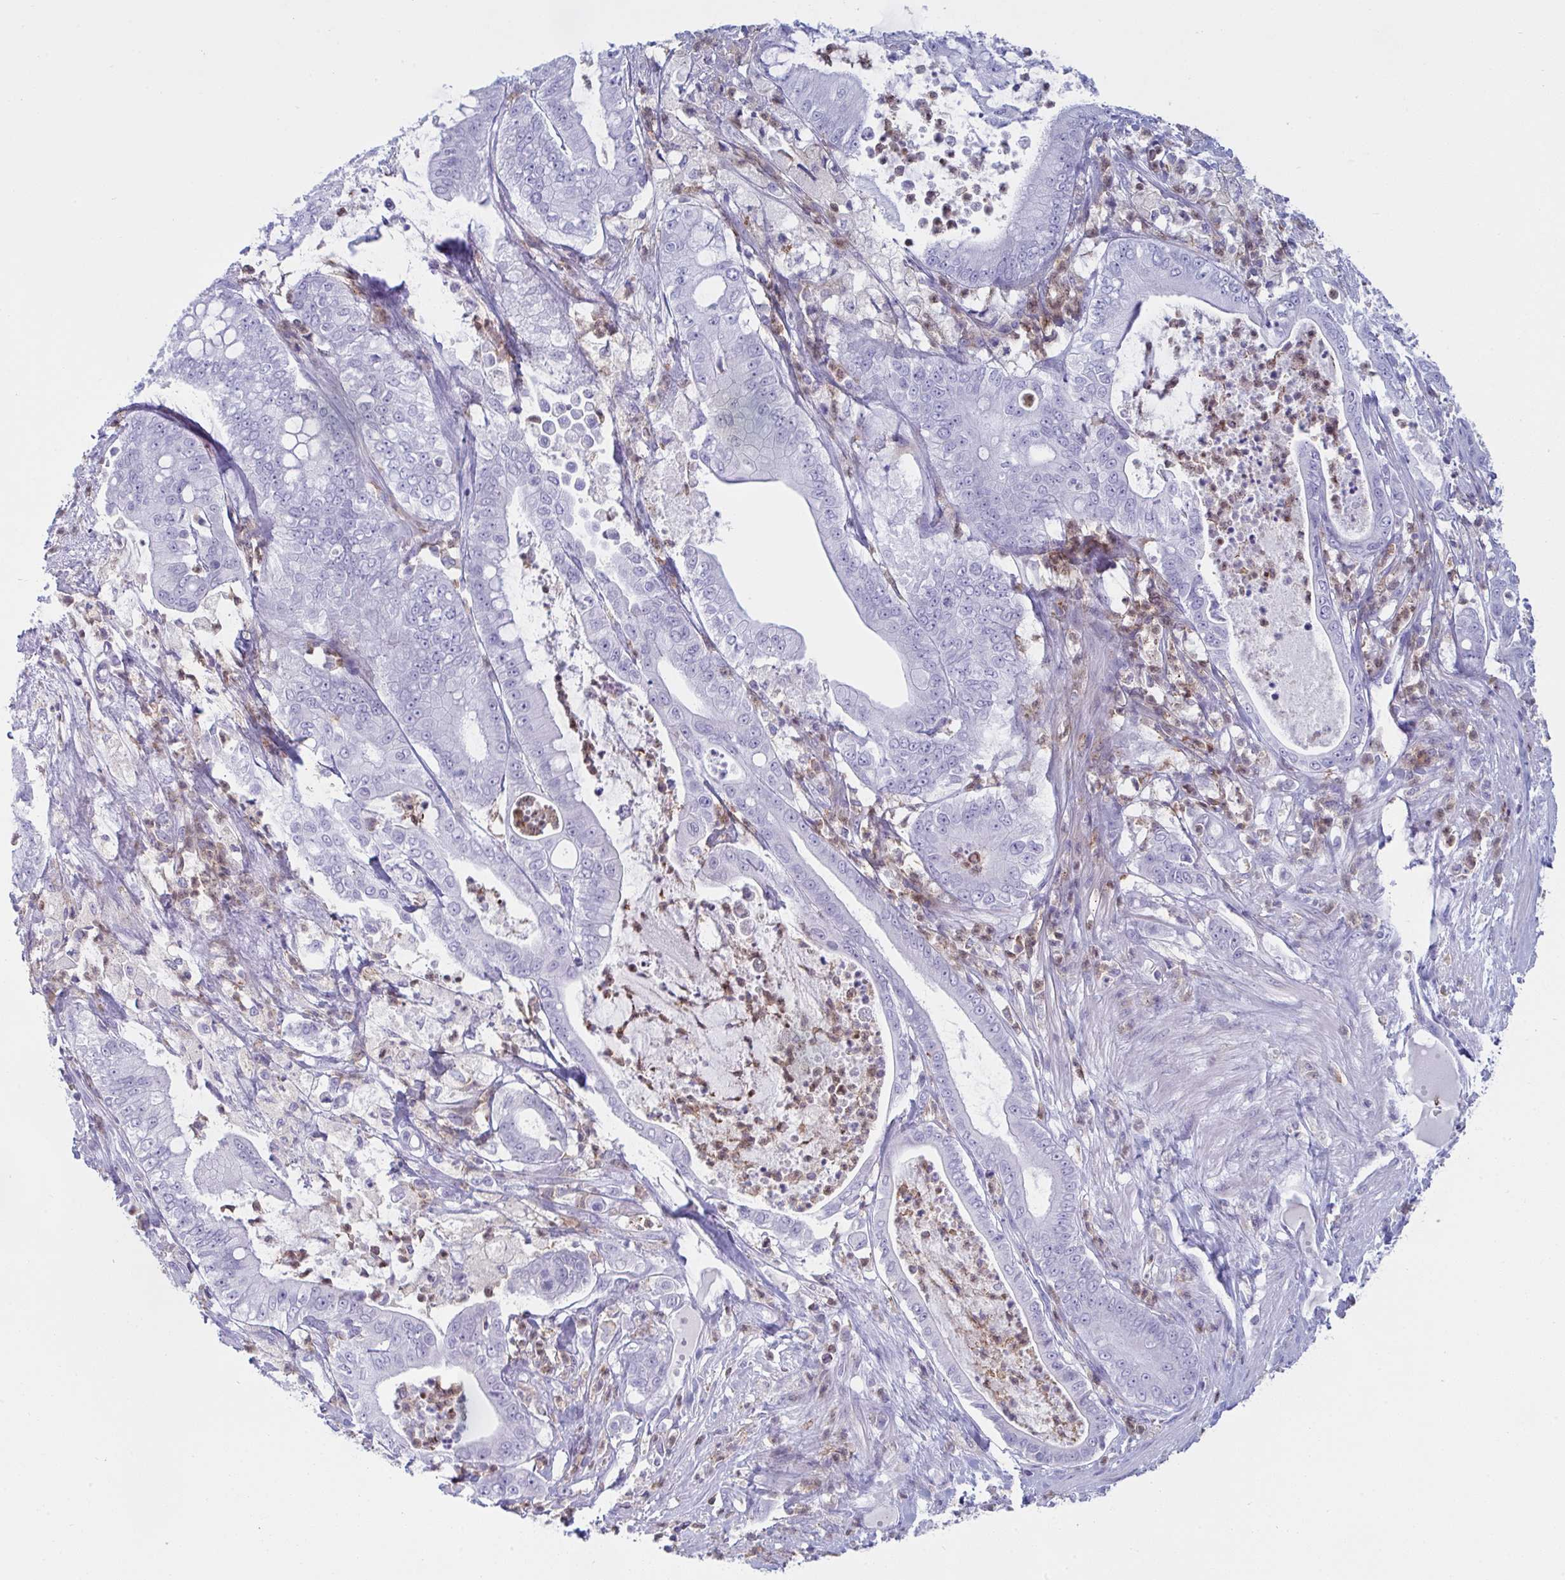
{"staining": {"intensity": "negative", "quantity": "none", "location": "none"}, "tissue": "pancreatic cancer", "cell_type": "Tumor cells", "image_type": "cancer", "snomed": [{"axis": "morphology", "description": "Adenocarcinoma, NOS"}, {"axis": "topography", "description": "Pancreas"}], "caption": "The histopathology image exhibits no staining of tumor cells in pancreatic cancer (adenocarcinoma).", "gene": "MYO1F", "patient": {"sex": "male", "age": 71}}